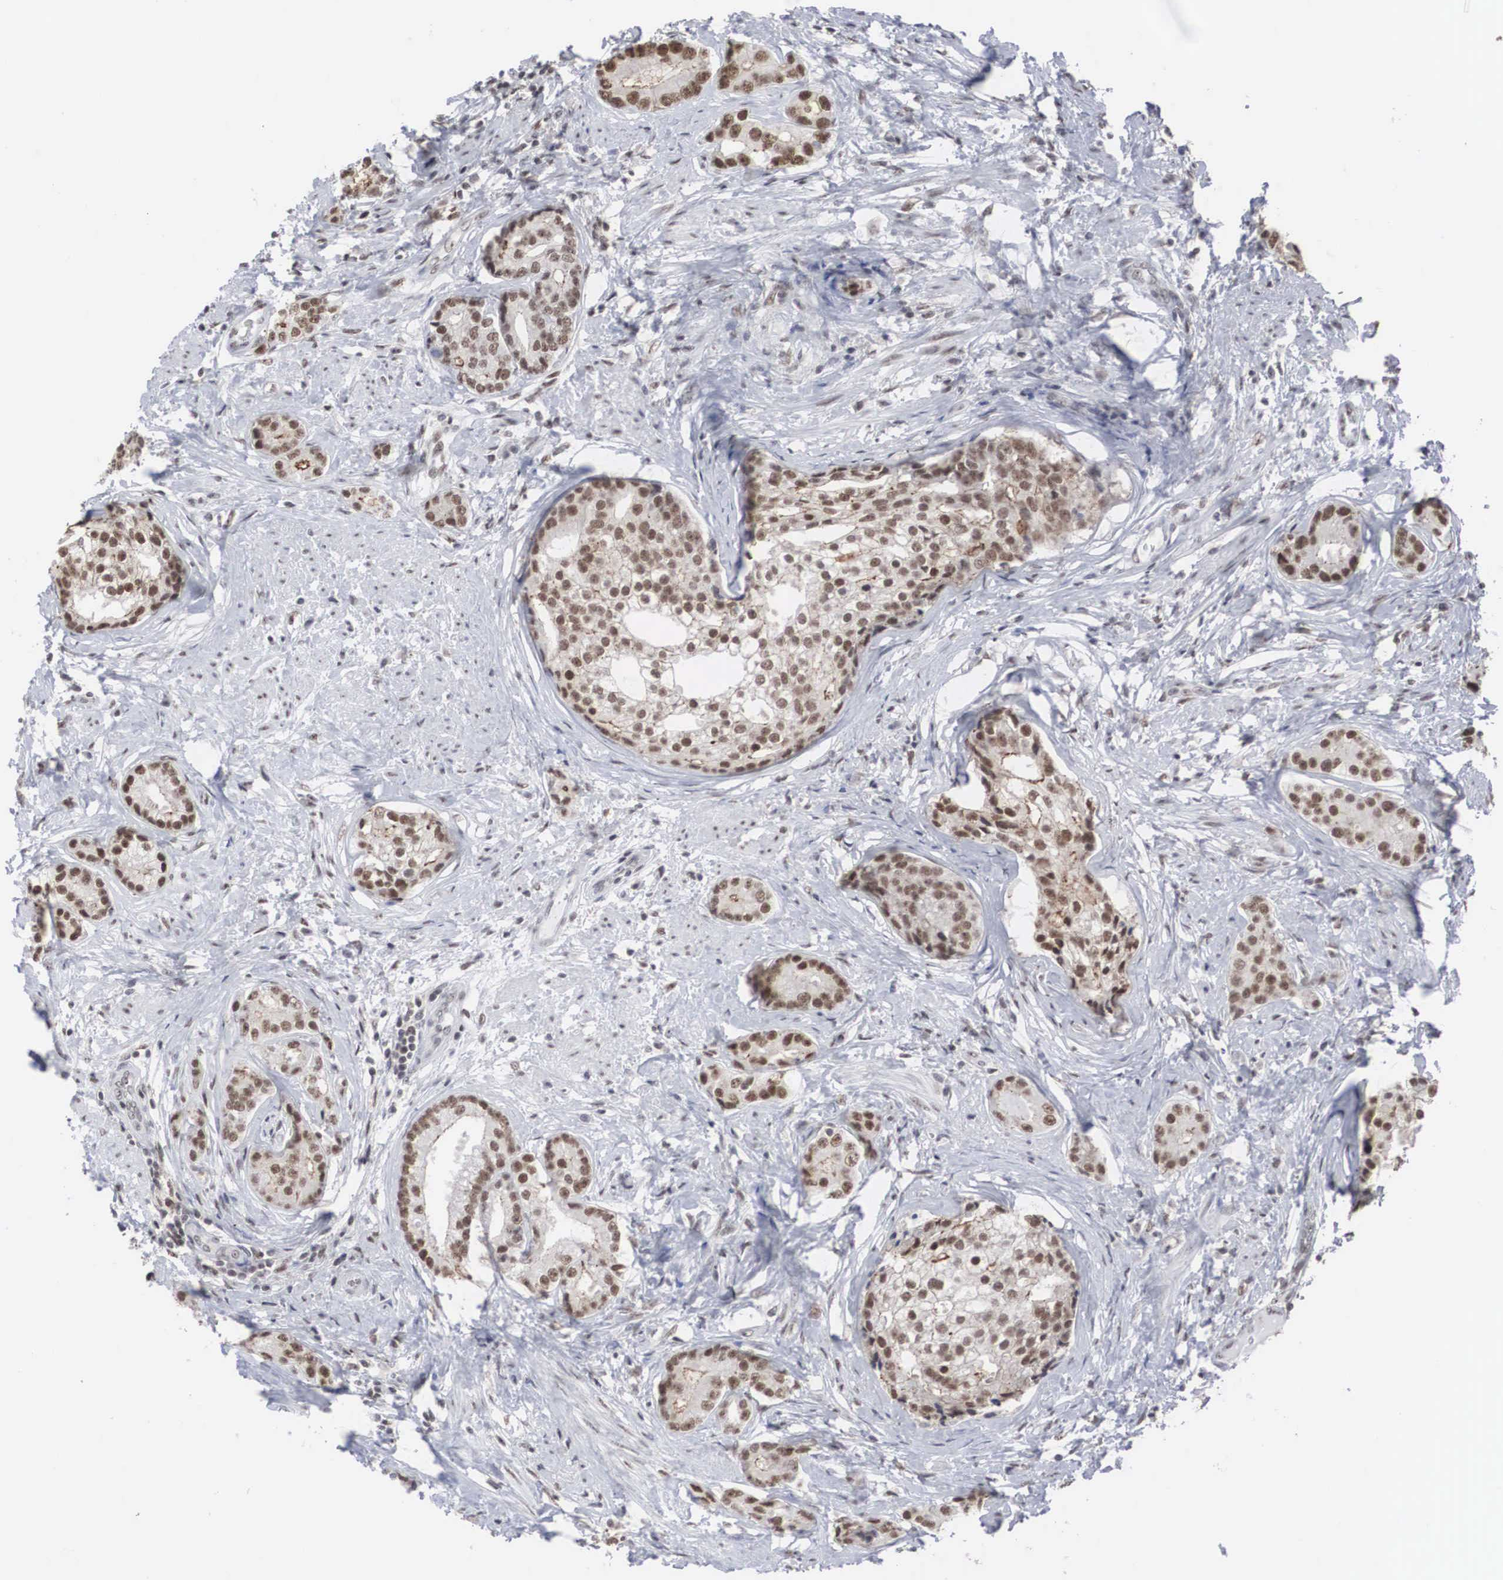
{"staining": {"intensity": "strong", "quantity": ">75%", "location": "nuclear"}, "tissue": "prostate cancer", "cell_type": "Tumor cells", "image_type": "cancer", "snomed": [{"axis": "morphology", "description": "Adenocarcinoma, Medium grade"}, {"axis": "topography", "description": "Prostate"}], "caption": "Brown immunohistochemical staining in prostate cancer shows strong nuclear expression in about >75% of tumor cells.", "gene": "AUTS2", "patient": {"sex": "male", "age": 59}}